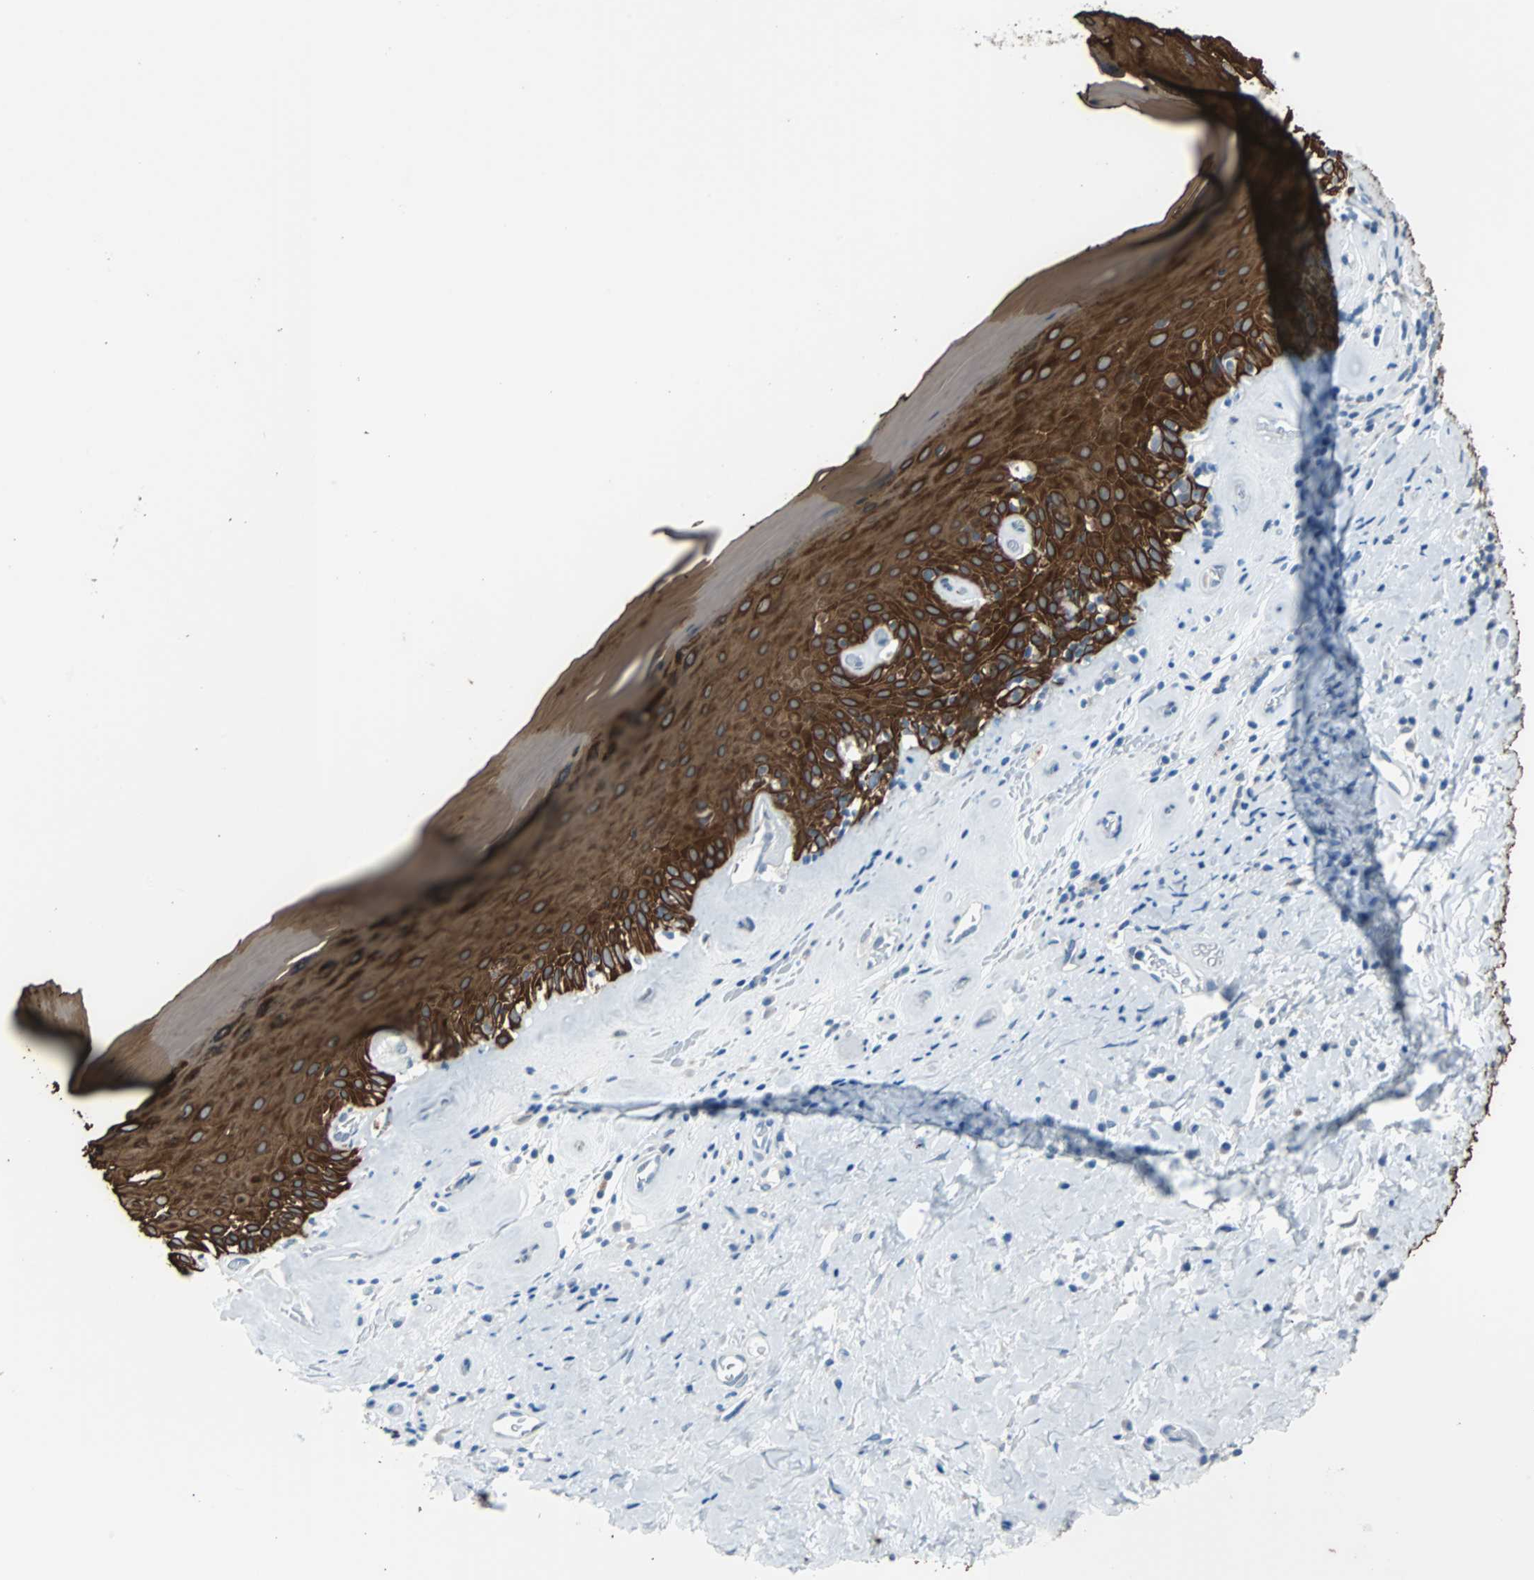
{"staining": {"intensity": "strong", "quantity": ">75%", "location": "cytoplasmic/membranous"}, "tissue": "skin", "cell_type": "Epidermal cells", "image_type": "normal", "snomed": [{"axis": "morphology", "description": "Normal tissue, NOS"}, {"axis": "morphology", "description": "Inflammation, NOS"}, {"axis": "topography", "description": "Vulva"}], "caption": "A photomicrograph of skin stained for a protein exhibits strong cytoplasmic/membranous brown staining in epidermal cells. Using DAB (3,3'-diaminobenzidine) (brown) and hematoxylin (blue) stains, captured at high magnification using brightfield microscopy.", "gene": "KRT7", "patient": {"sex": "female", "age": 84}}